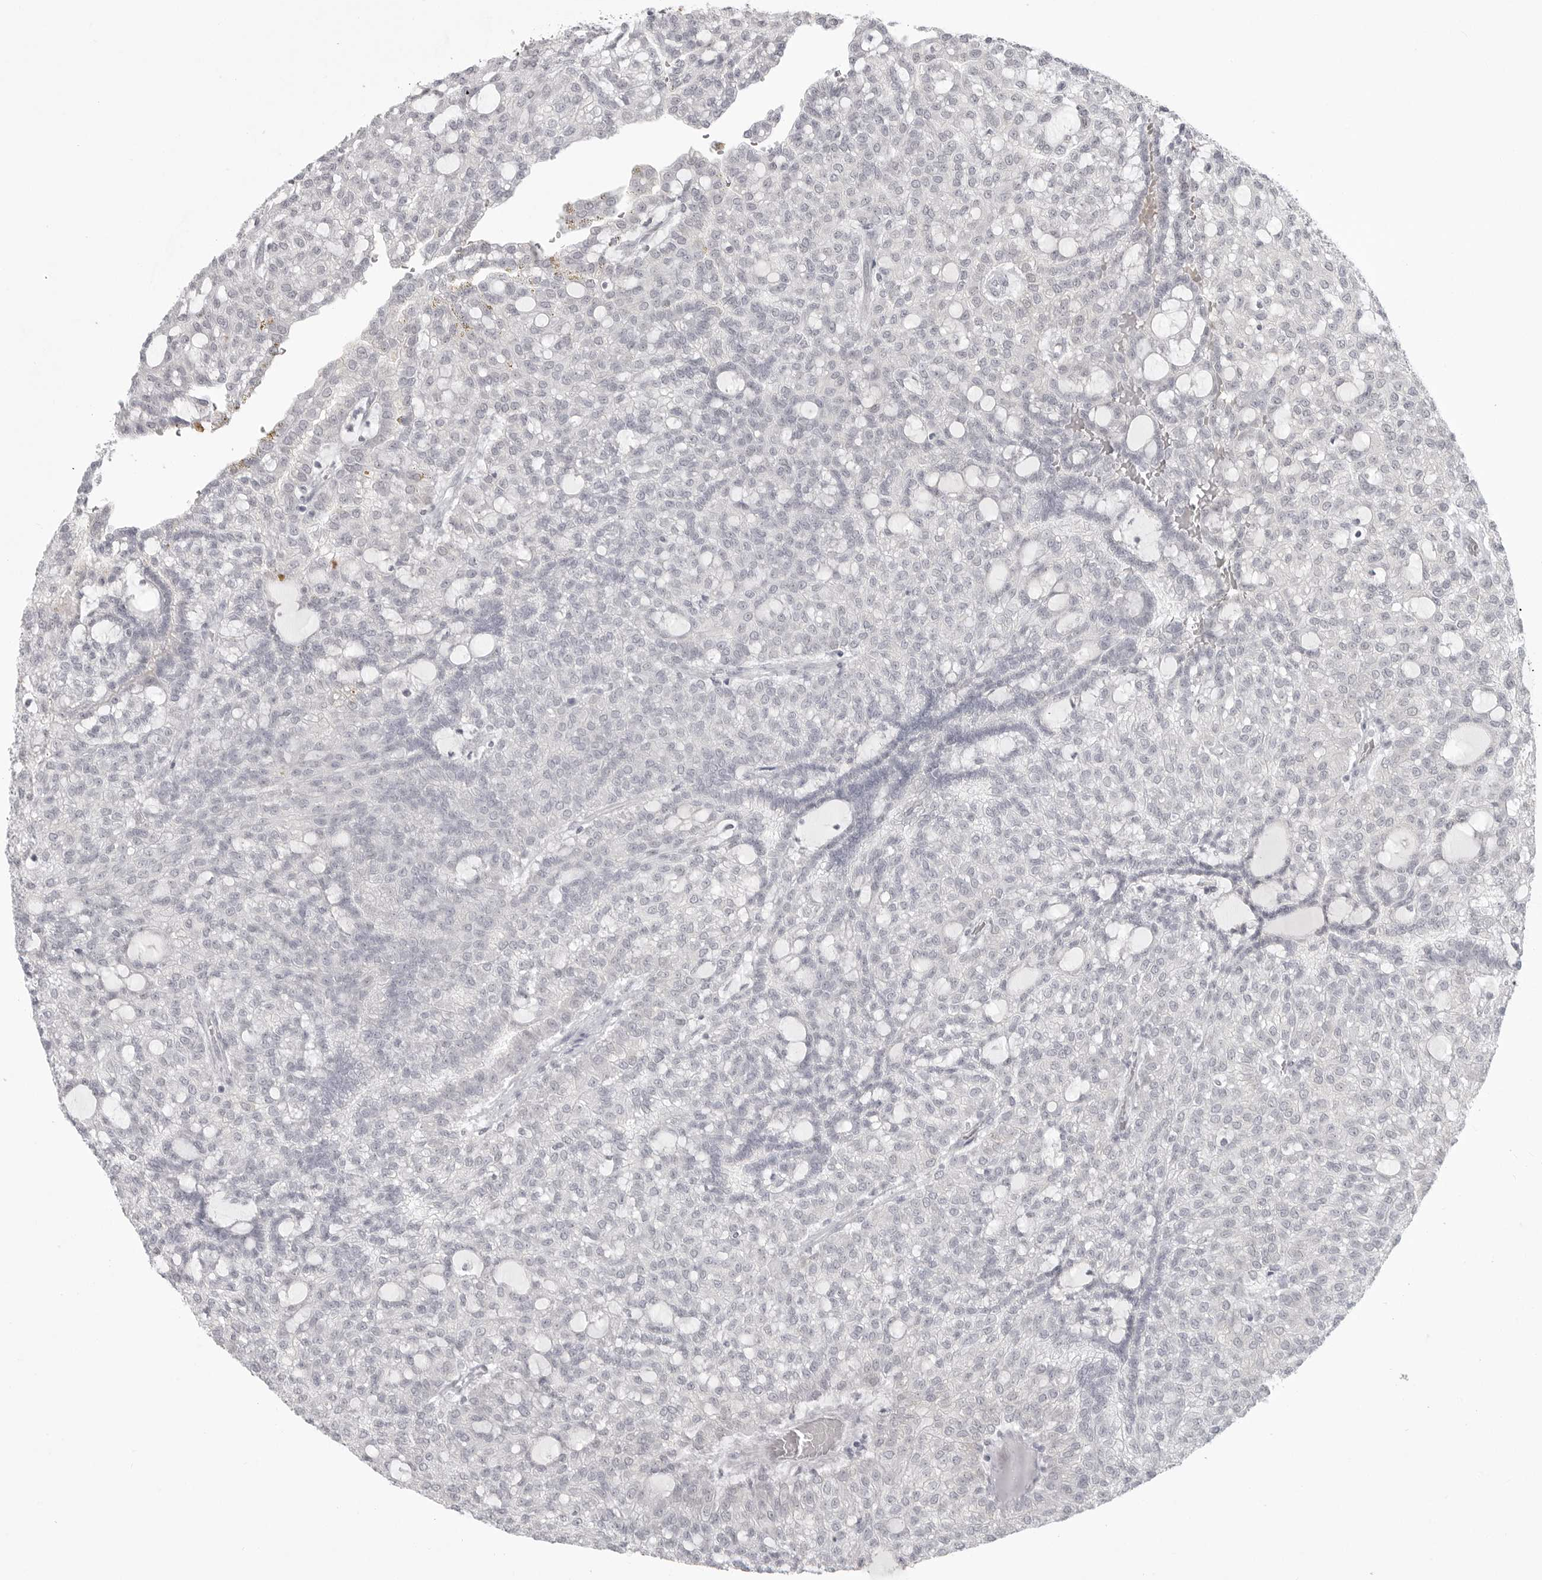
{"staining": {"intensity": "negative", "quantity": "none", "location": "none"}, "tissue": "renal cancer", "cell_type": "Tumor cells", "image_type": "cancer", "snomed": [{"axis": "morphology", "description": "Adenocarcinoma, NOS"}, {"axis": "topography", "description": "Kidney"}], "caption": "Tumor cells show no significant protein positivity in renal cancer (adenocarcinoma).", "gene": "TCTN3", "patient": {"sex": "male", "age": 63}}